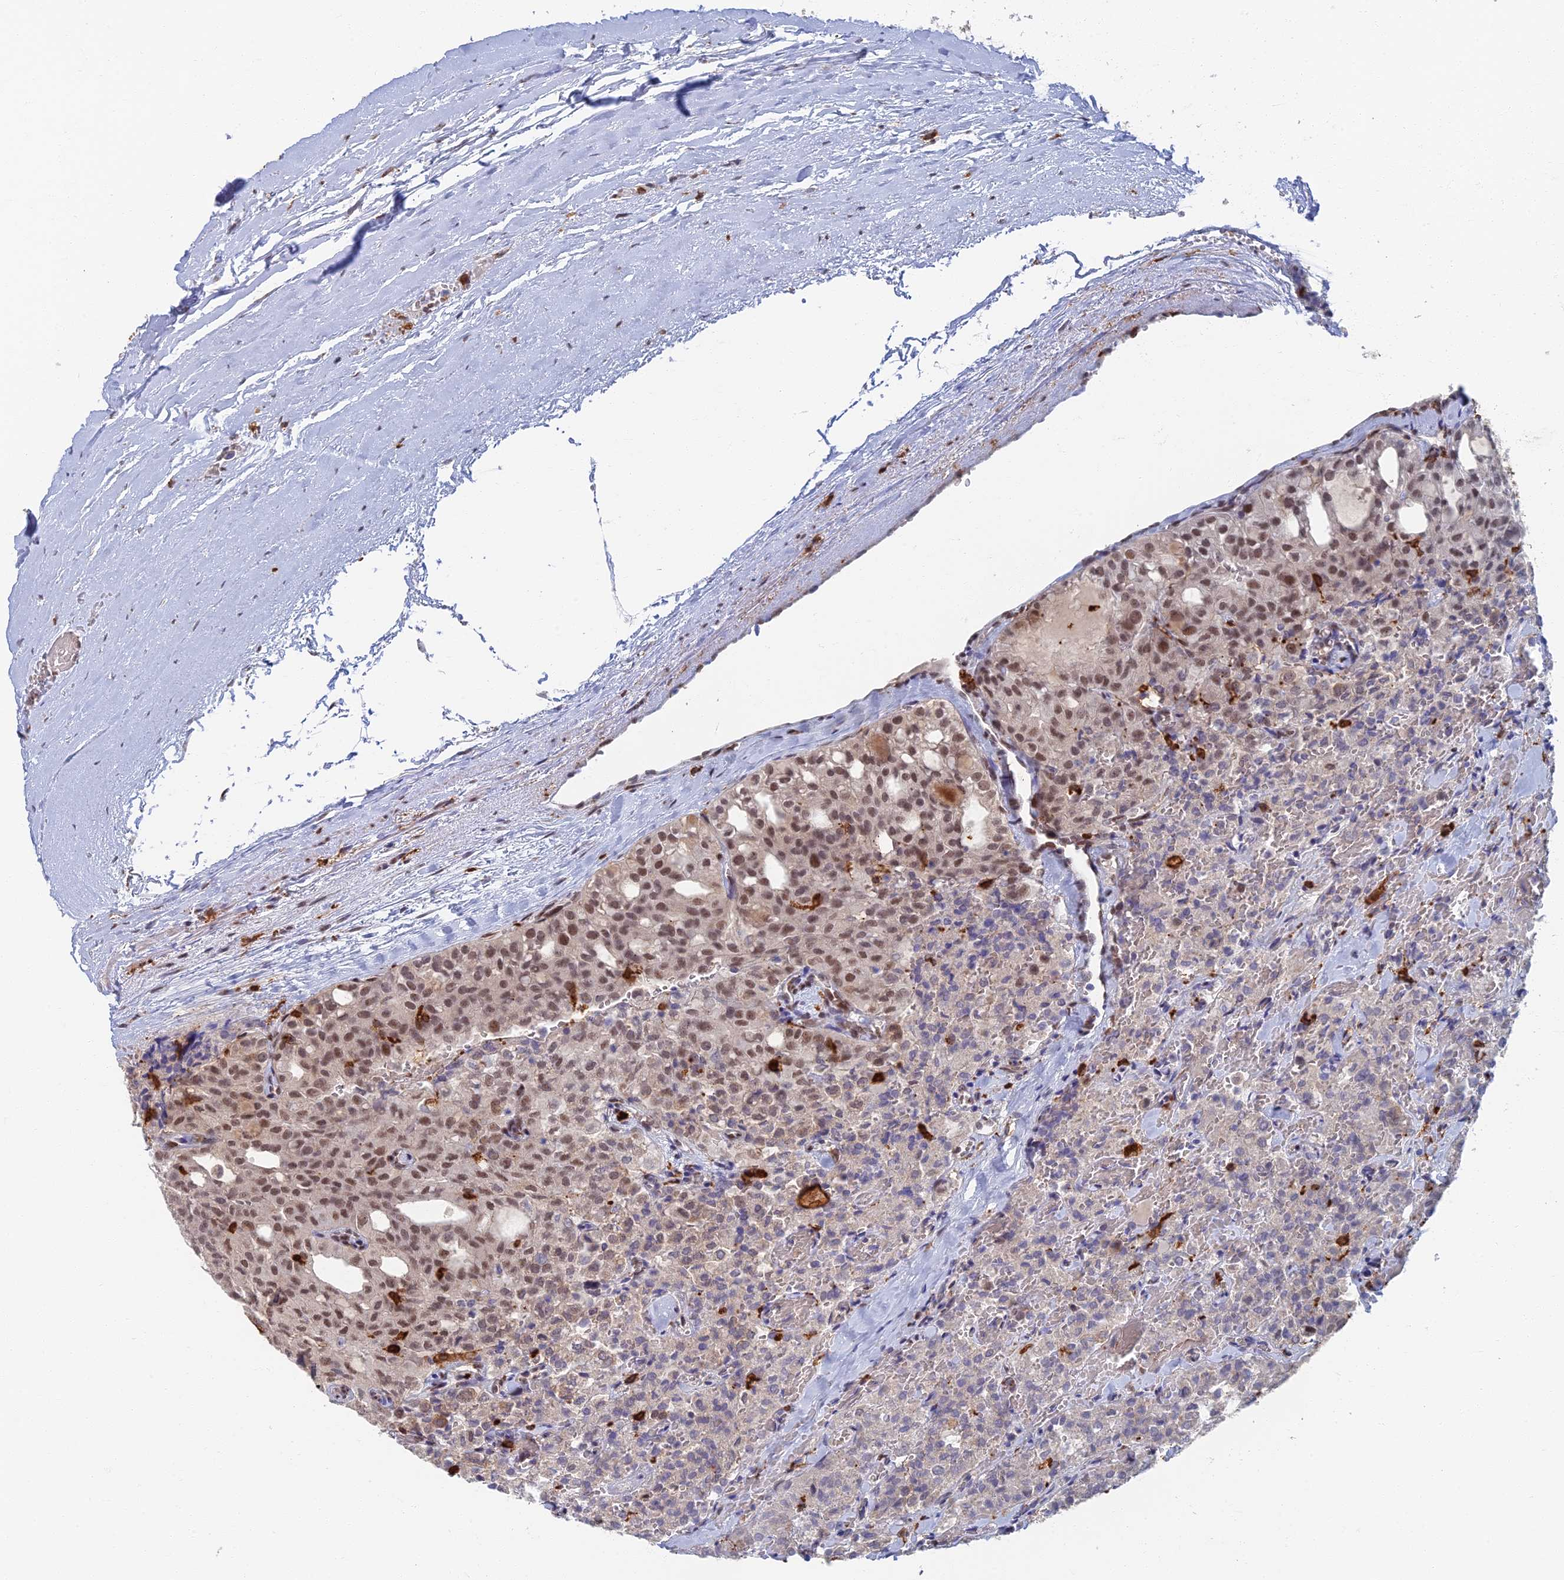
{"staining": {"intensity": "moderate", "quantity": "25%-75%", "location": "nuclear"}, "tissue": "thyroid cancer", "cell_type": "Tumor cells", "image_type": "cancer", "snomed": [{"axis": "morphology", "description": "Follicular adenoma carcinoma, NOS"}, {"axis": "topography", "description": "Thyroid gland"}], "caption": "A high-resolution image shows IHC staining of thyroid cancer, which demonstrates moderate nuclear staining in about 25%-75% of tumor cells.", "gene": "GPATCH1", "patient": {"sex": "male", "age": 75}}